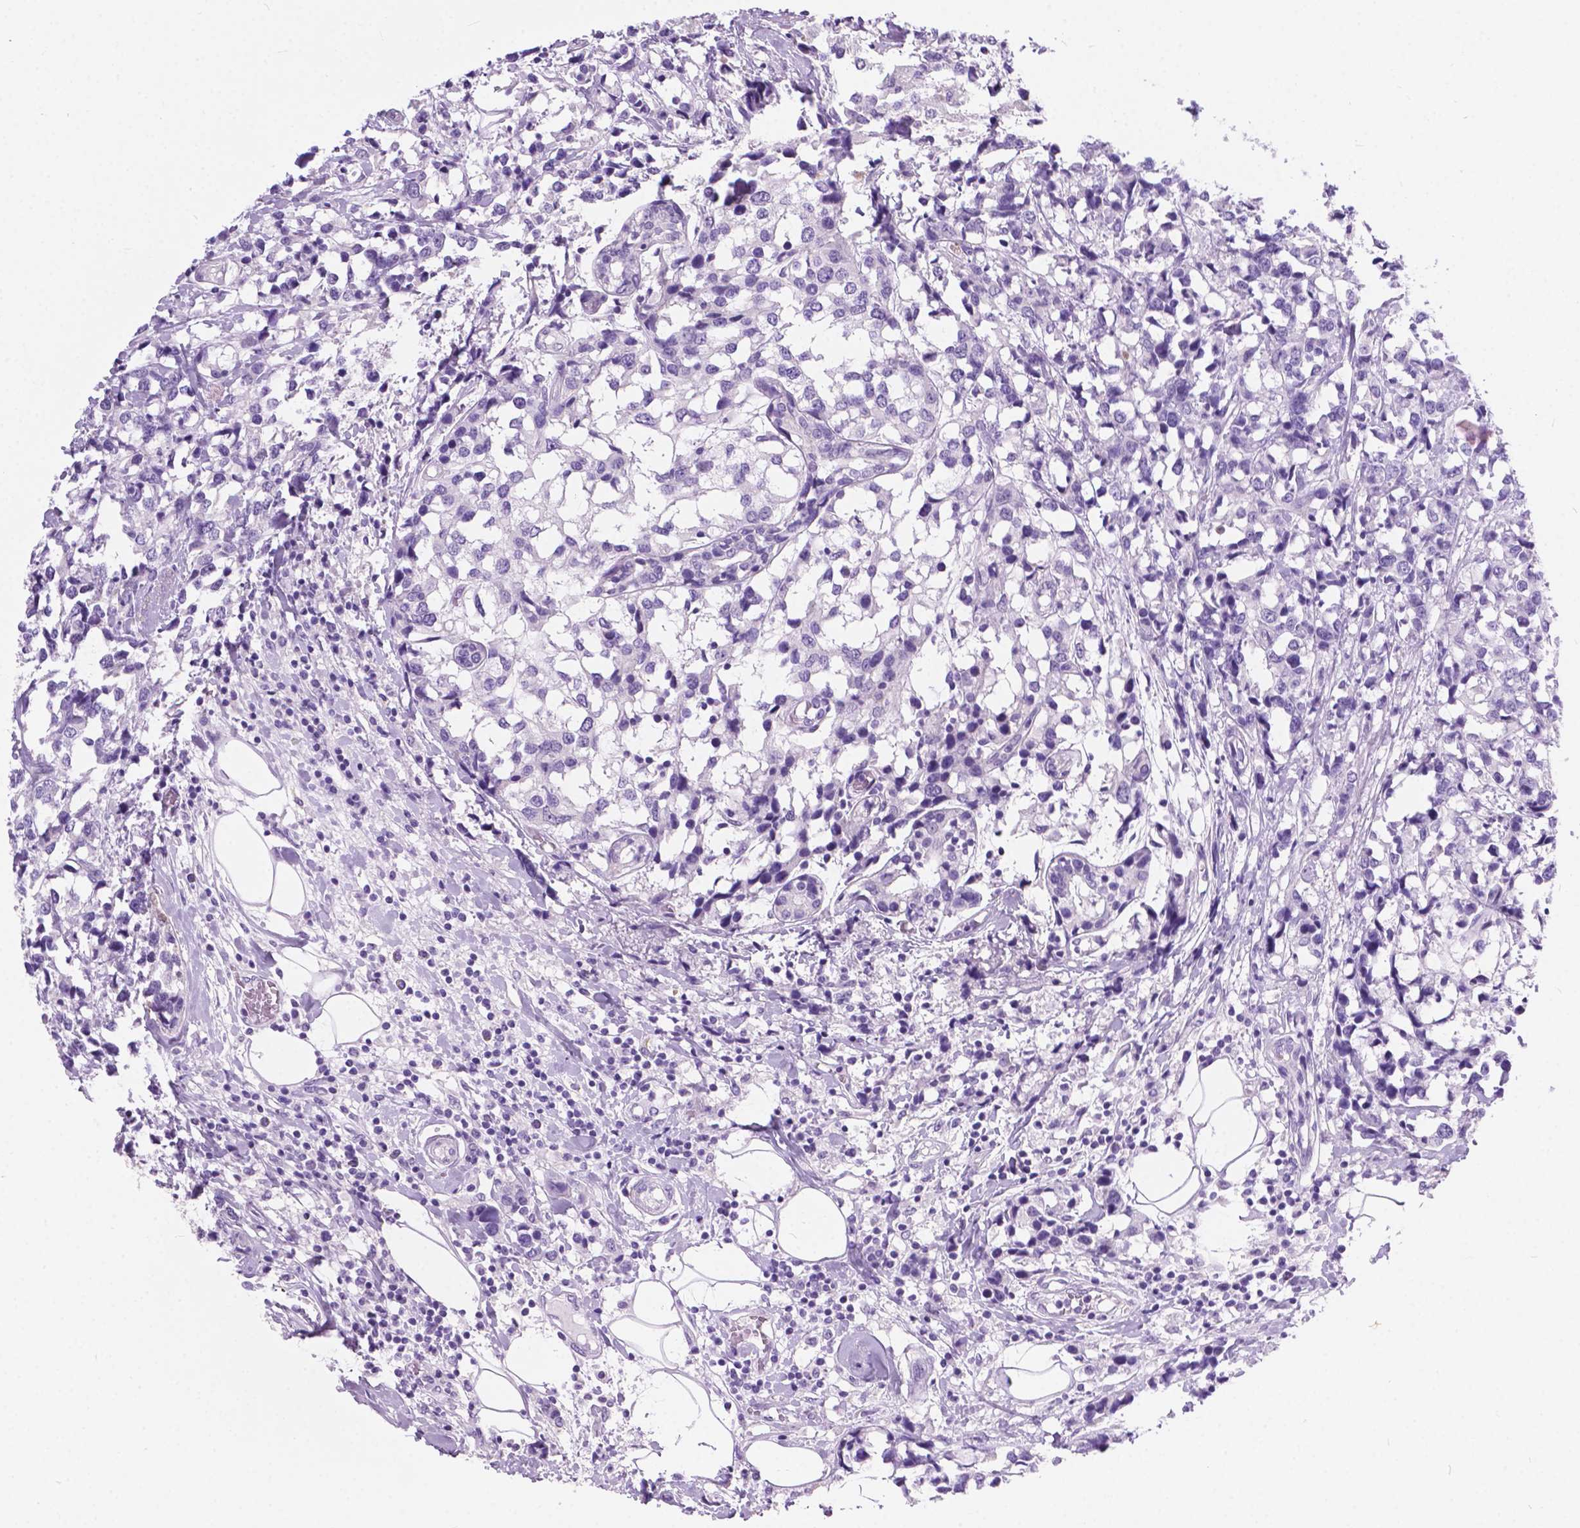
{"staining": {"intensity": "negative", "quantity": "none", "location": "none"}, "tissue": "breast cancer", "cell_type": "Tumor cells", "image_type": "cancer", "snomed": [{"axis": "morphology", "description": "Lobular carcinoma"}, {"axis": "topography", "description": "Breast"}], "caption": "Human breast cancer (lobular carcinoma) stained for a protein using immunohistochemistry demonstrates no positivity in tumor cells.", "gene": "ARMS2", "patient": {"sex": "female", "age": 59}}